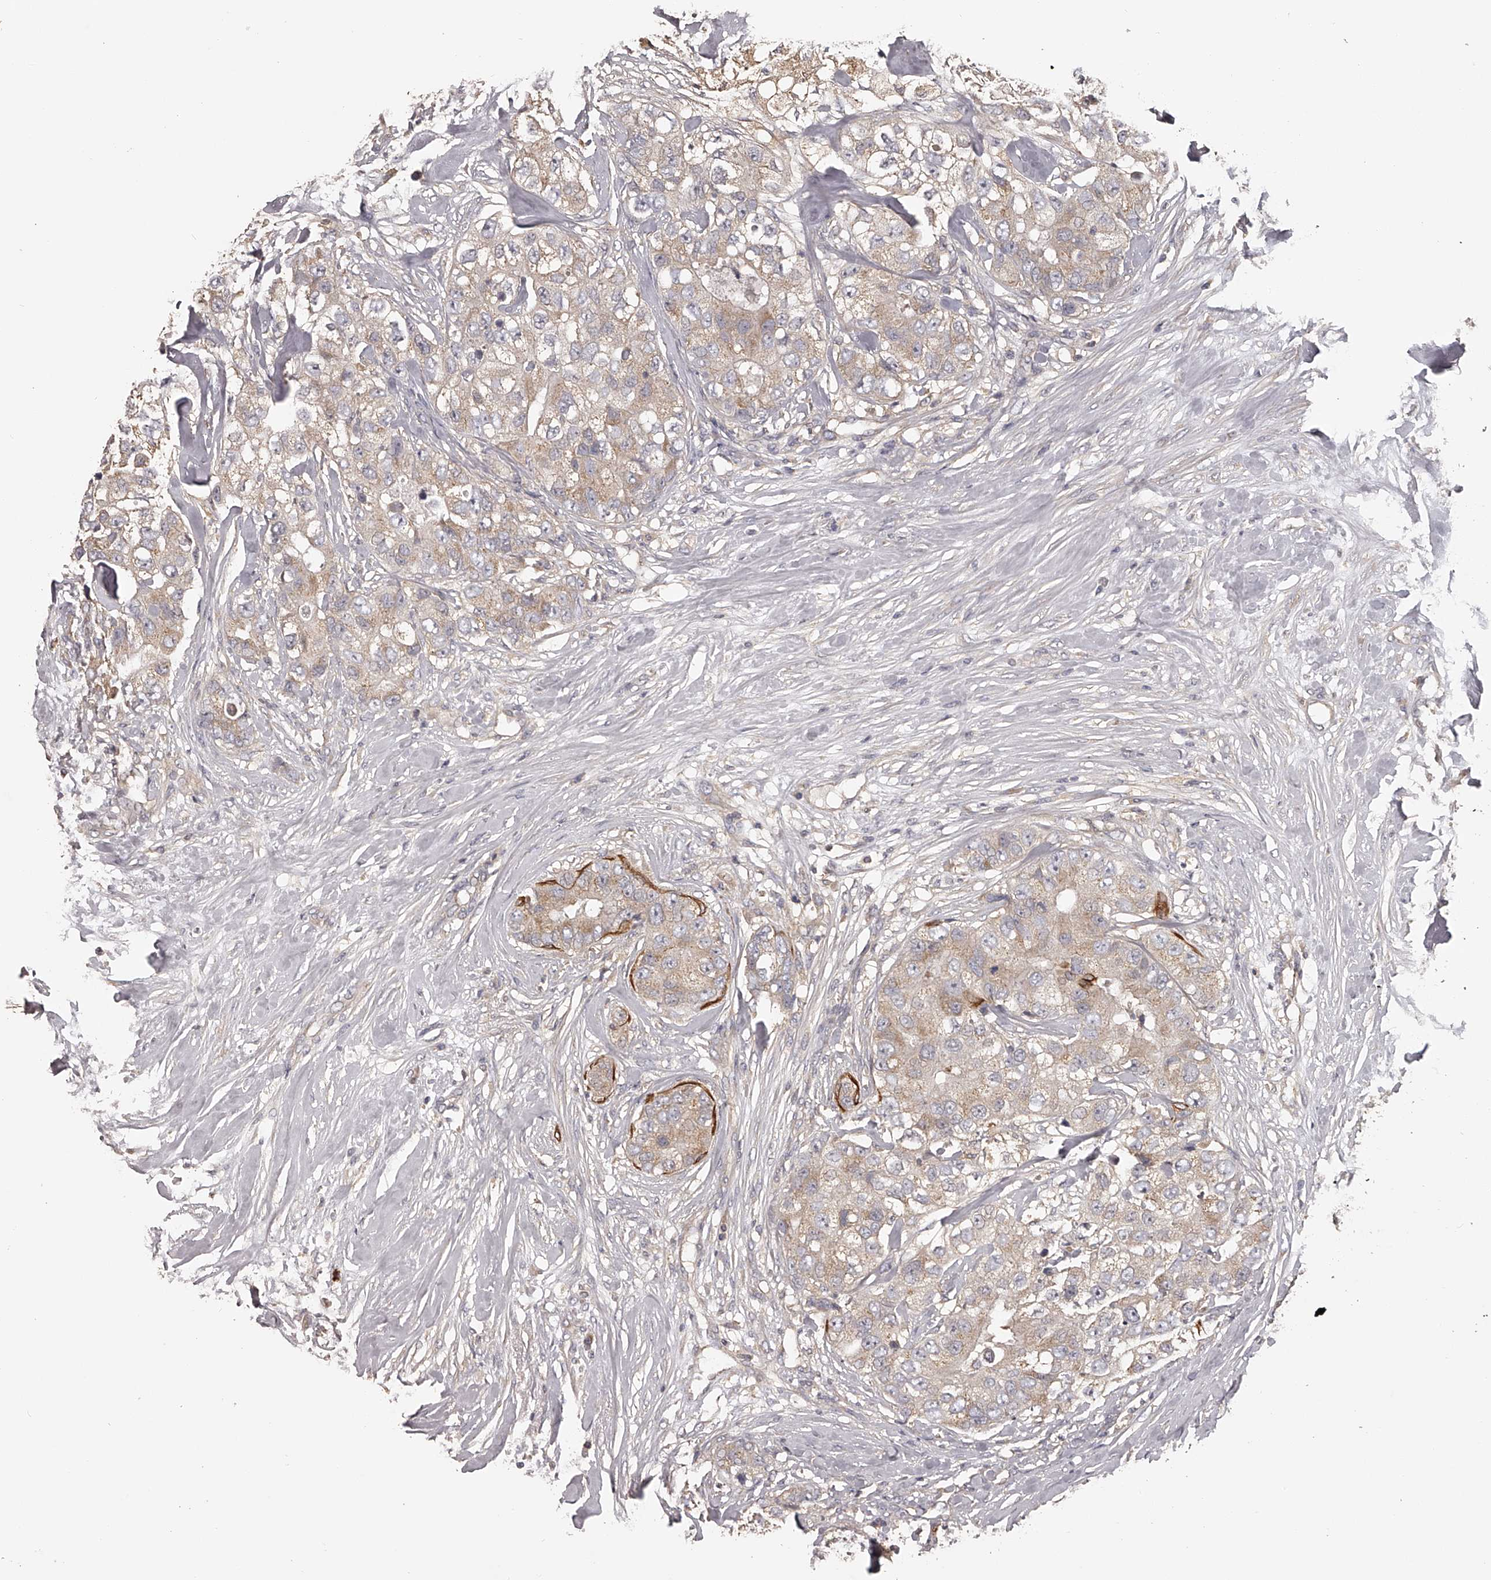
{"staining": {"intensity": "weak", "quantity": ">75%", "location": "cytoplasmic/membranous"}, "tissue": "breast cancer", "cell_type": "Tumor cells", "image_type": "cancer", "snomed": [{"axis": "morphology", "description": "Duct carcinoma"}, {"axis": "topography", "description": "Breast"}], "caption": "Human breast infiltrating ductal carcinoma stained for a protein (brown) exhibits weak cytoplasmic/membranous positive expression in about >75% of tumor cells.", "gene": "TNN", "patient": {"sex": "female", "age": 62}}